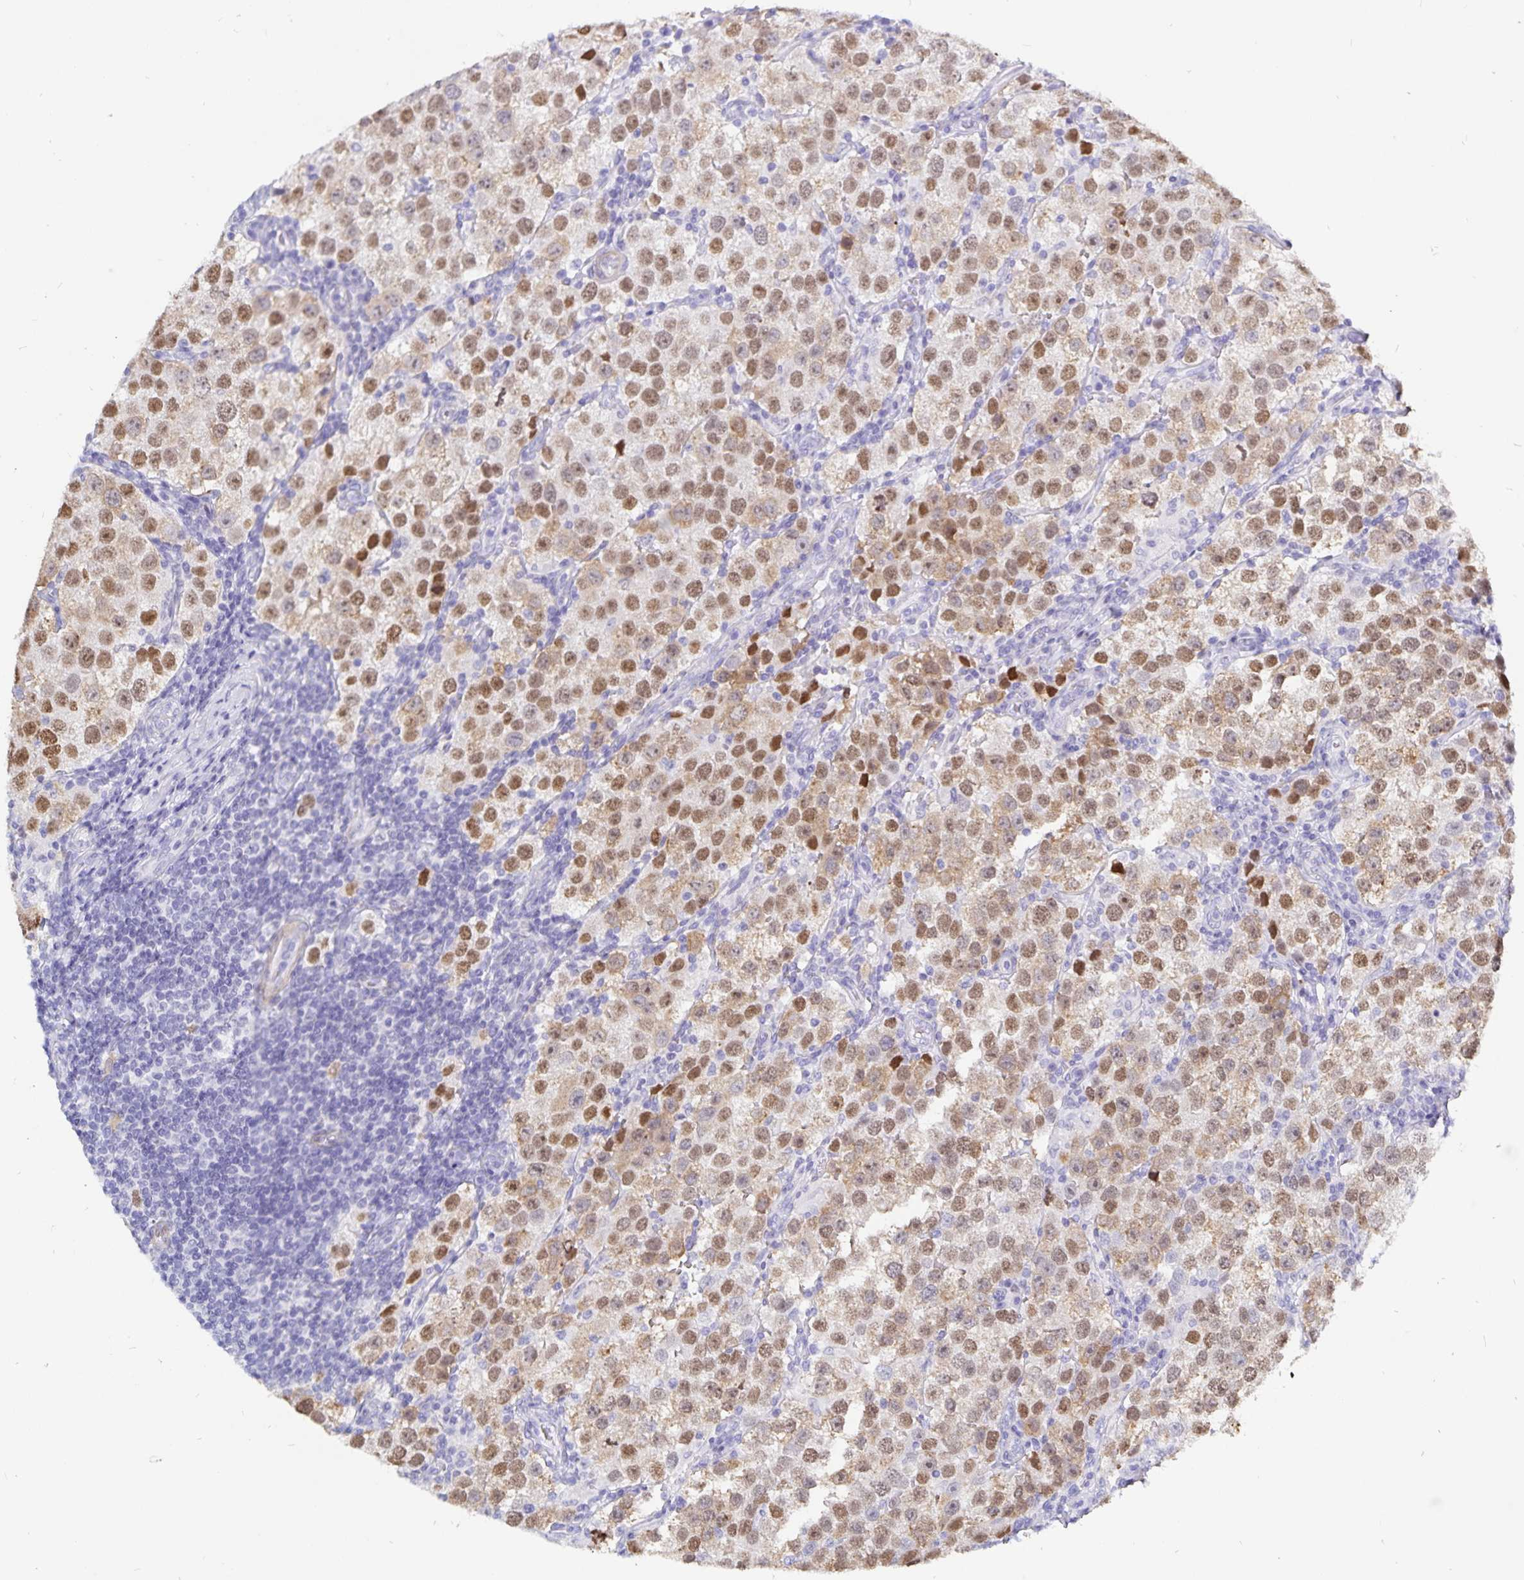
{"staining": {"intensity": "moderate", "quantity": ">75%", "location": "nuclear"}, "tissue": "testis cancer", "cell_type": "Tumor cells", "image_type": "cancer", "snomed": [{"axis": "morphology", "description": "Seminoma, NOS"}, {"axis": "topography", "description": "Testis"}], "caption": "Protein expression analysis of human testis cancer reveals moderate nuclear positivity in approximately >75% of tumor cells.", "gene": "HMGB3", "patient": {"sex": "male", "age": 37}}